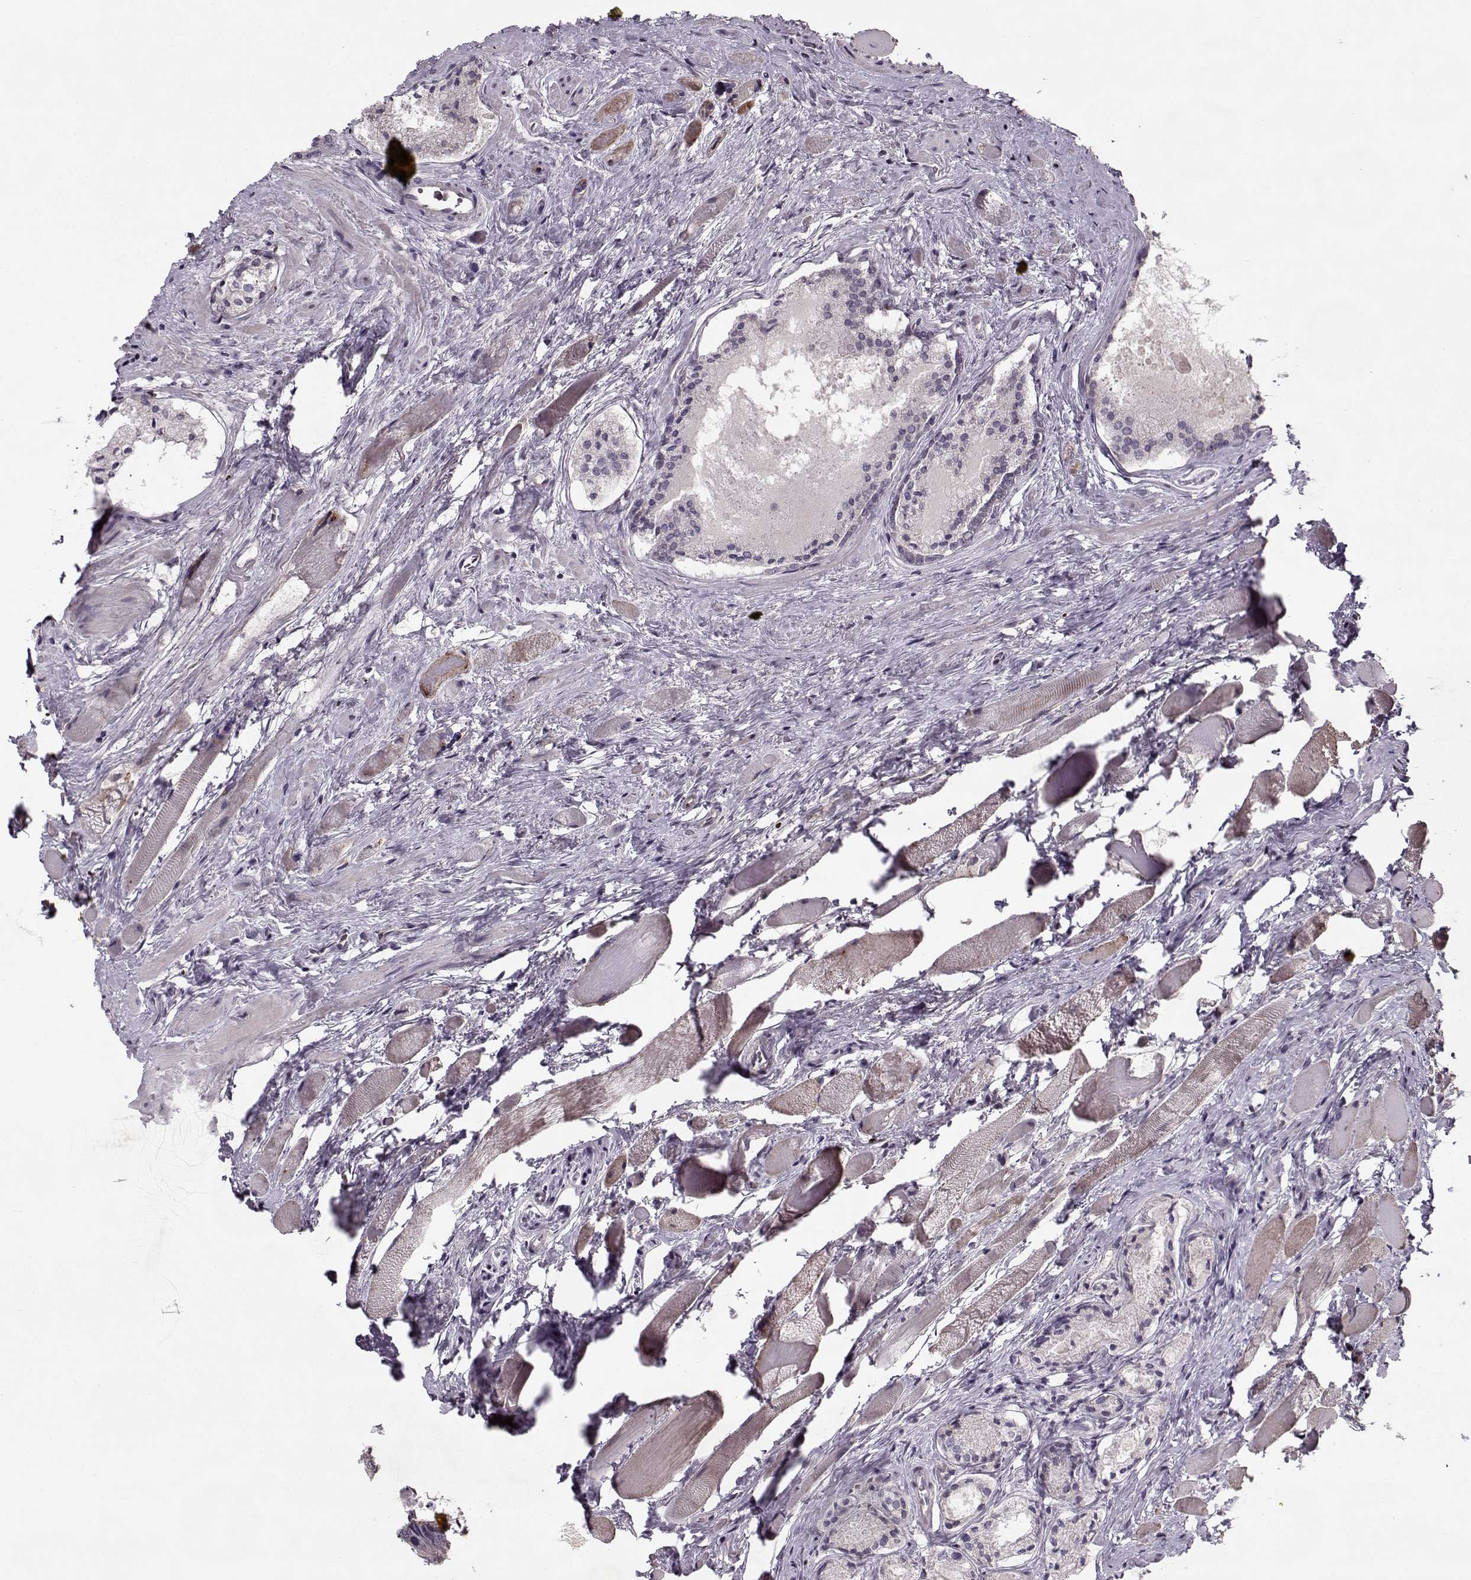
{"staining": {"intensity": "negative", "quantity": "none", "location": "none"}, "tissue": "prostate cancer", "cell_type": "Tumor cells", "image_type": "cancer", "snomed": [{"axis": "morphology", "description": "Adenocarcinoma, NOS"}, {"axis": "morphology", "description": "Adenocarcinoma, High grade"}, {"axis": "topography", "description": "Prostate"}], "caption": "Immunohistochemistry histopathology image of human prostate high-grade adenocarcinoma stained for a protein (brown), which displays no positivity in tumor cells.", "gene": "ACOT11", "patient": {"sex": "male", "age": 62}}